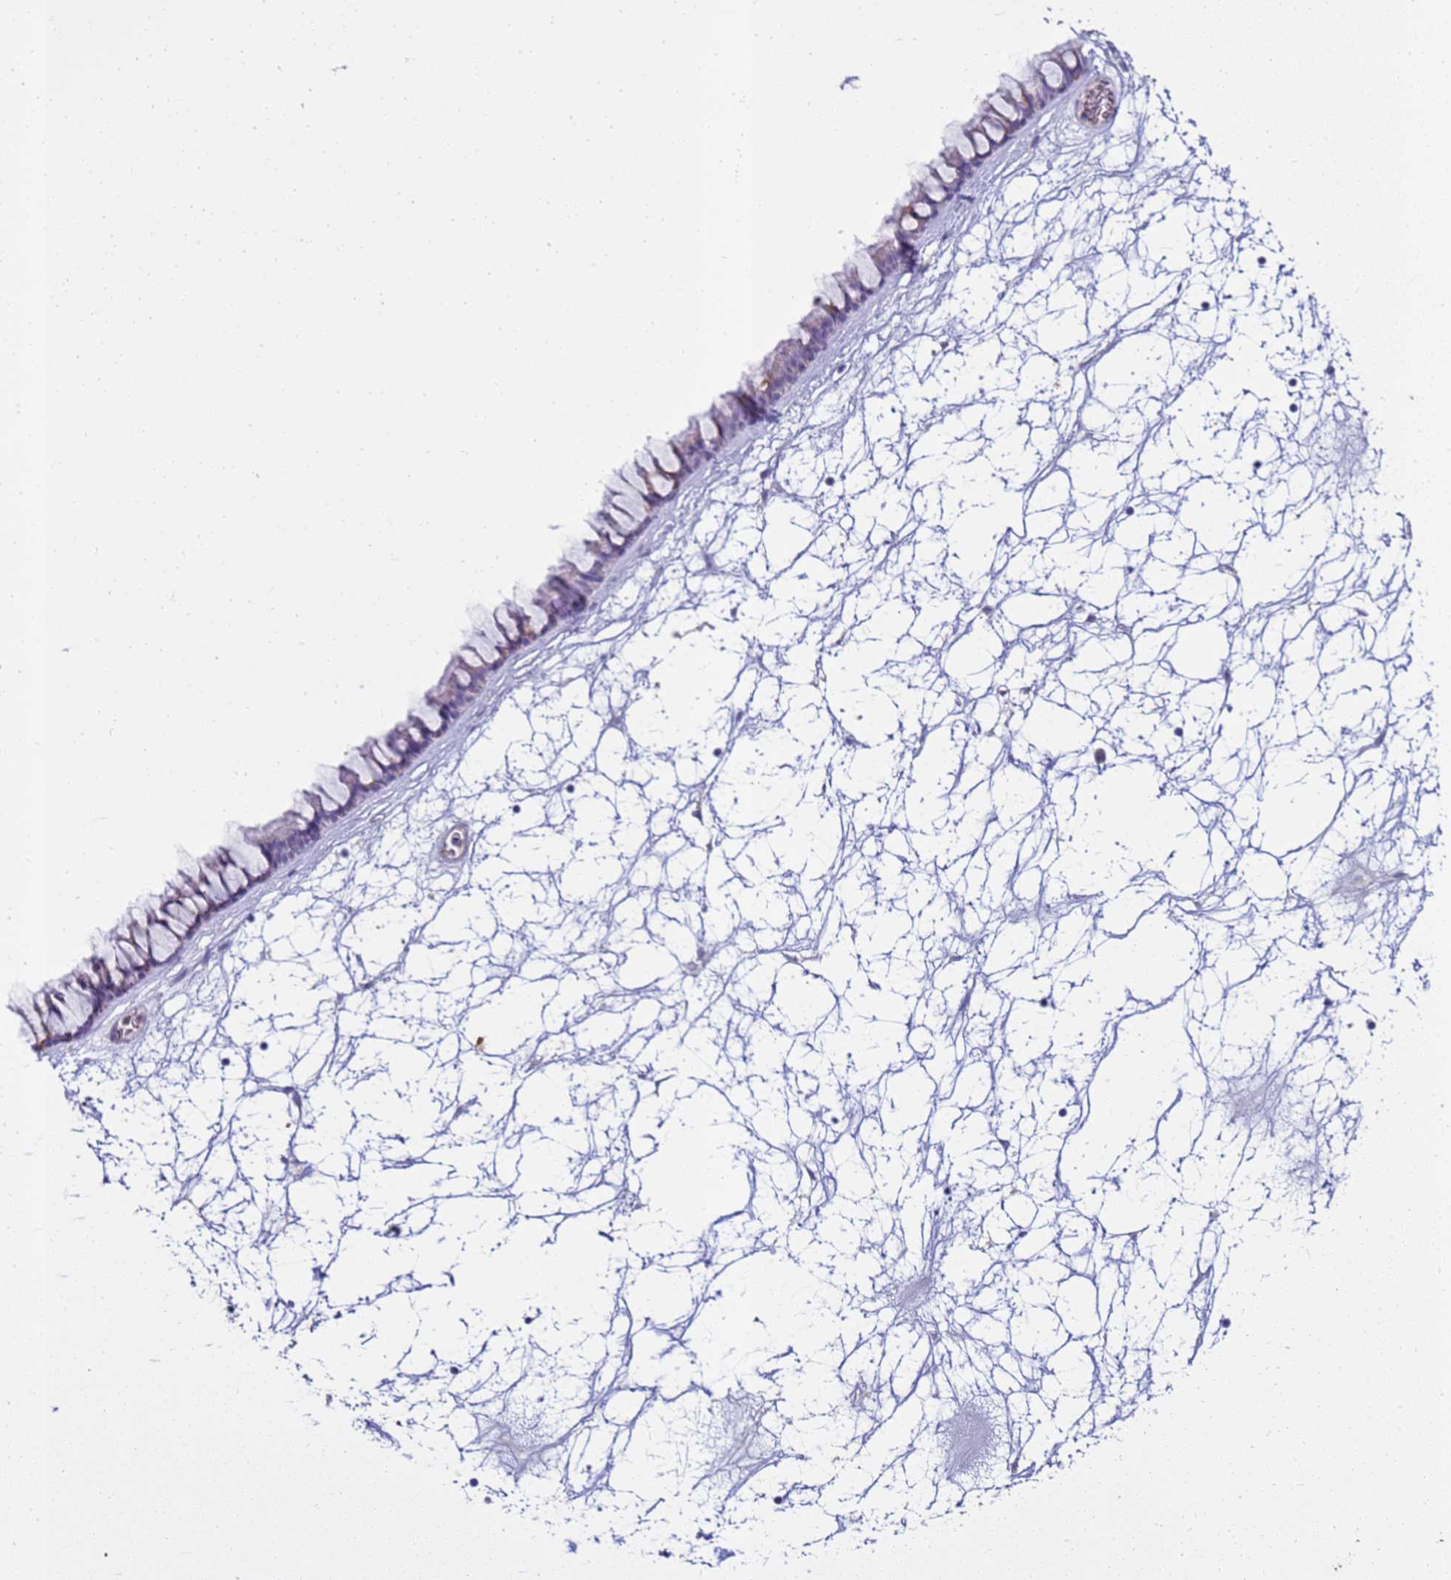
{"staining": {"intensity": "strong", "quantity": "<25%", "location": "cytoplasmic/membranous"}, "tissue": "nasopharynx", "cell_type": "Respiratory epithelial cells", "image_type": "normal", "snomed": [{"axis": "morphology", "description": "Normal tissue, NOS"}, {"axis": "topography", "description": "Nasopharynx"}], "caption": "Nasopharynx stained with DAB (3,3'-diaminobenzidine) IHC shows medium levels of strong cytoplasmic/membranous positivity in approximately <25% of respiratory epithelial cells.", "gene": "SGIP1", "patient": {"sex": "male", "age": 64}}